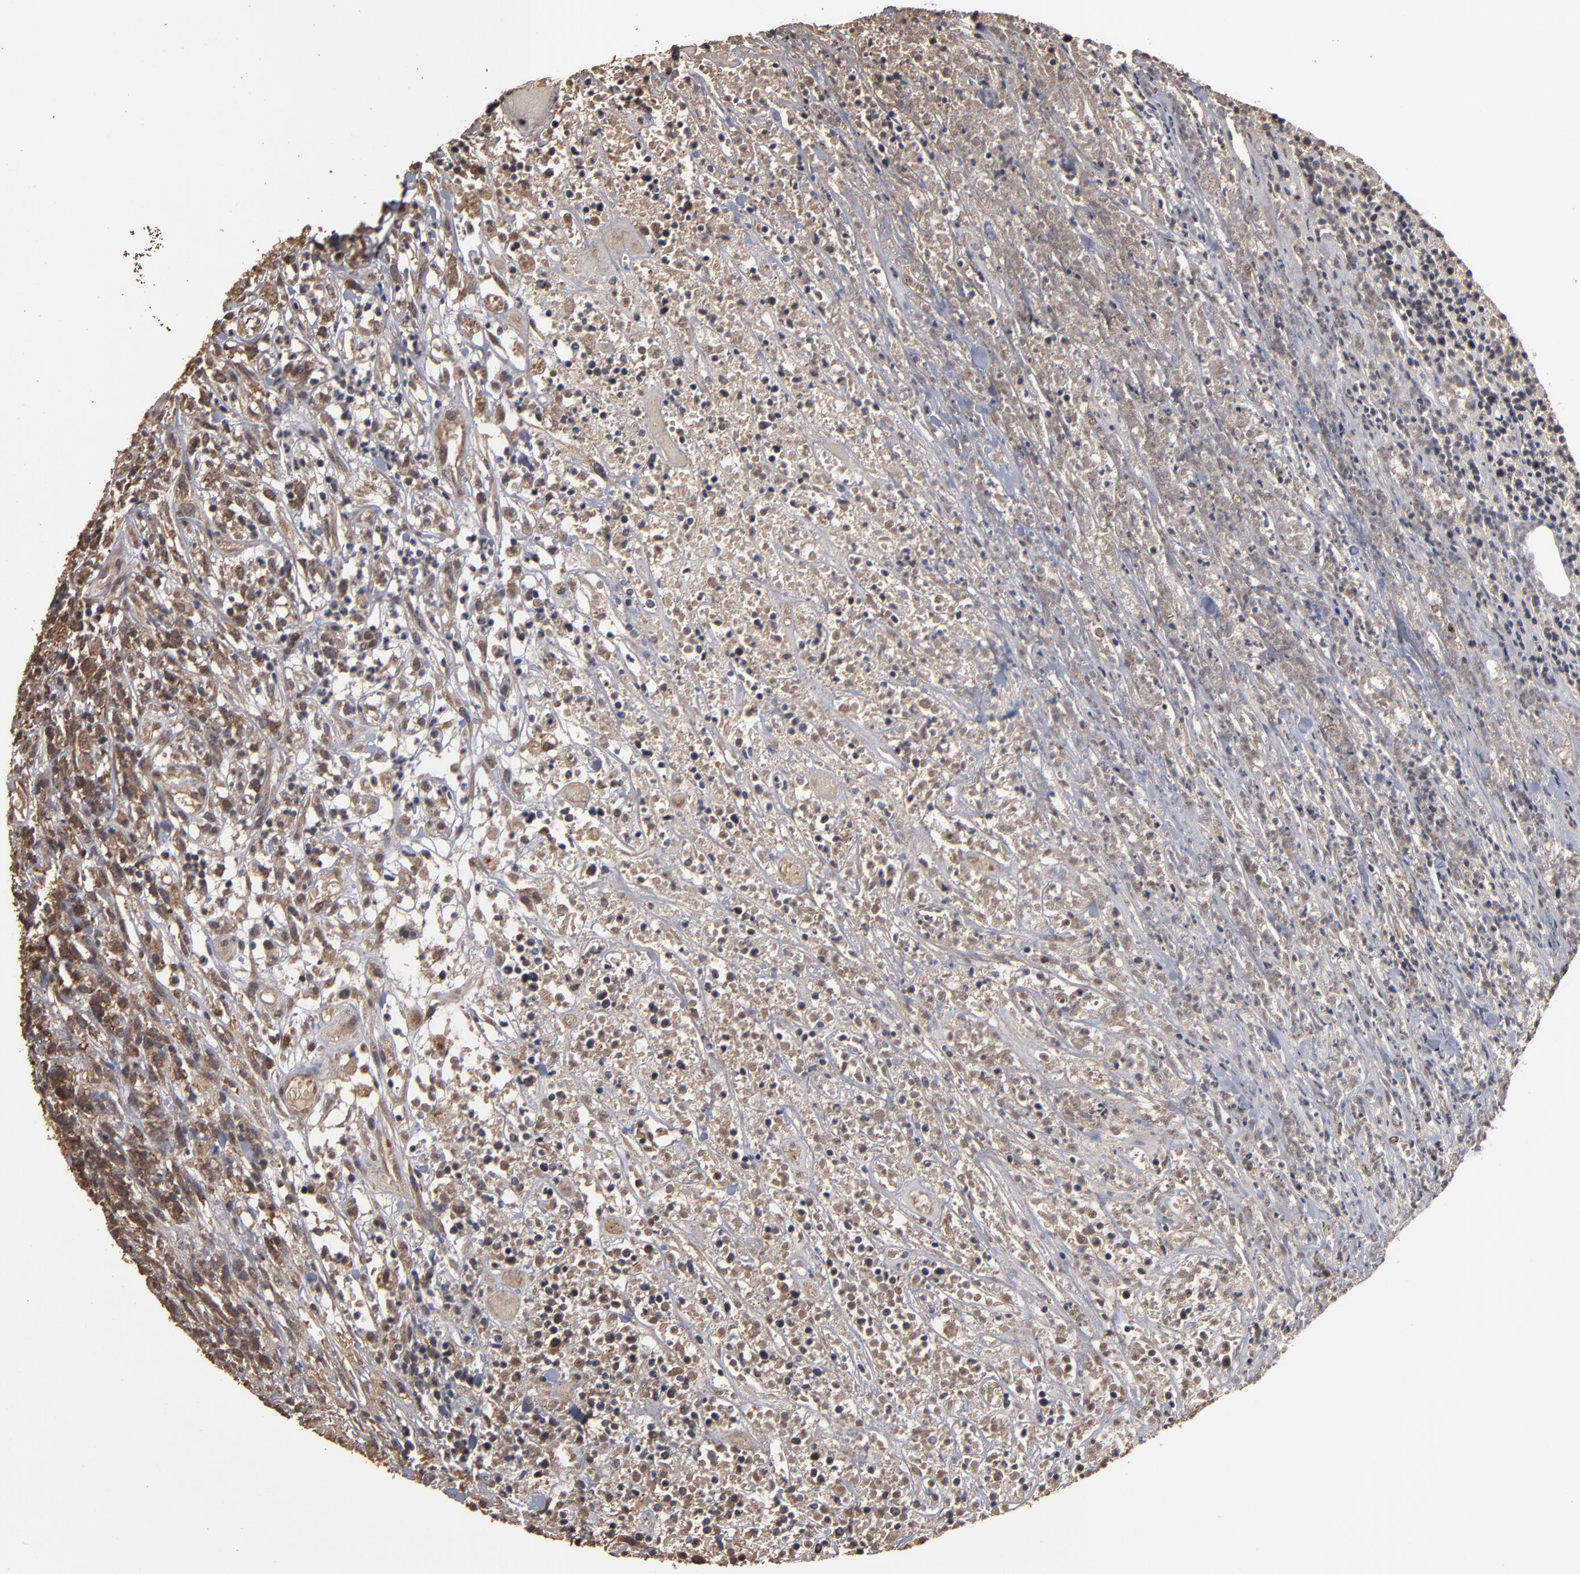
{"staining": {"intensity": "weak", "quantity": ">75%", "location": "cytoplasmic/membranous"}, "tissue": "lymphoma", "cell_type": "Tumor cells", "image_type": "cancer", "snomed": [{"axis": "morphology", "description": "Malignant lymphoma, non-Hodgkin's type, High grade"}, {"axis": "topography", "description": "Lymph node"}], "caption": "Immunohistochemistry image of neoplastic tissue: human high-grade malignant lymphoma, non-Hodgkin's type stained using immunohistochemistry shows low levels of weak protein expression localized specifically in the cytoplasmic/membranous of tumor cells, appearing as a cytoplasmic/membranous brown color.", "gene": "NXF2B", "patient": {"sex": "female", "age": 73}}